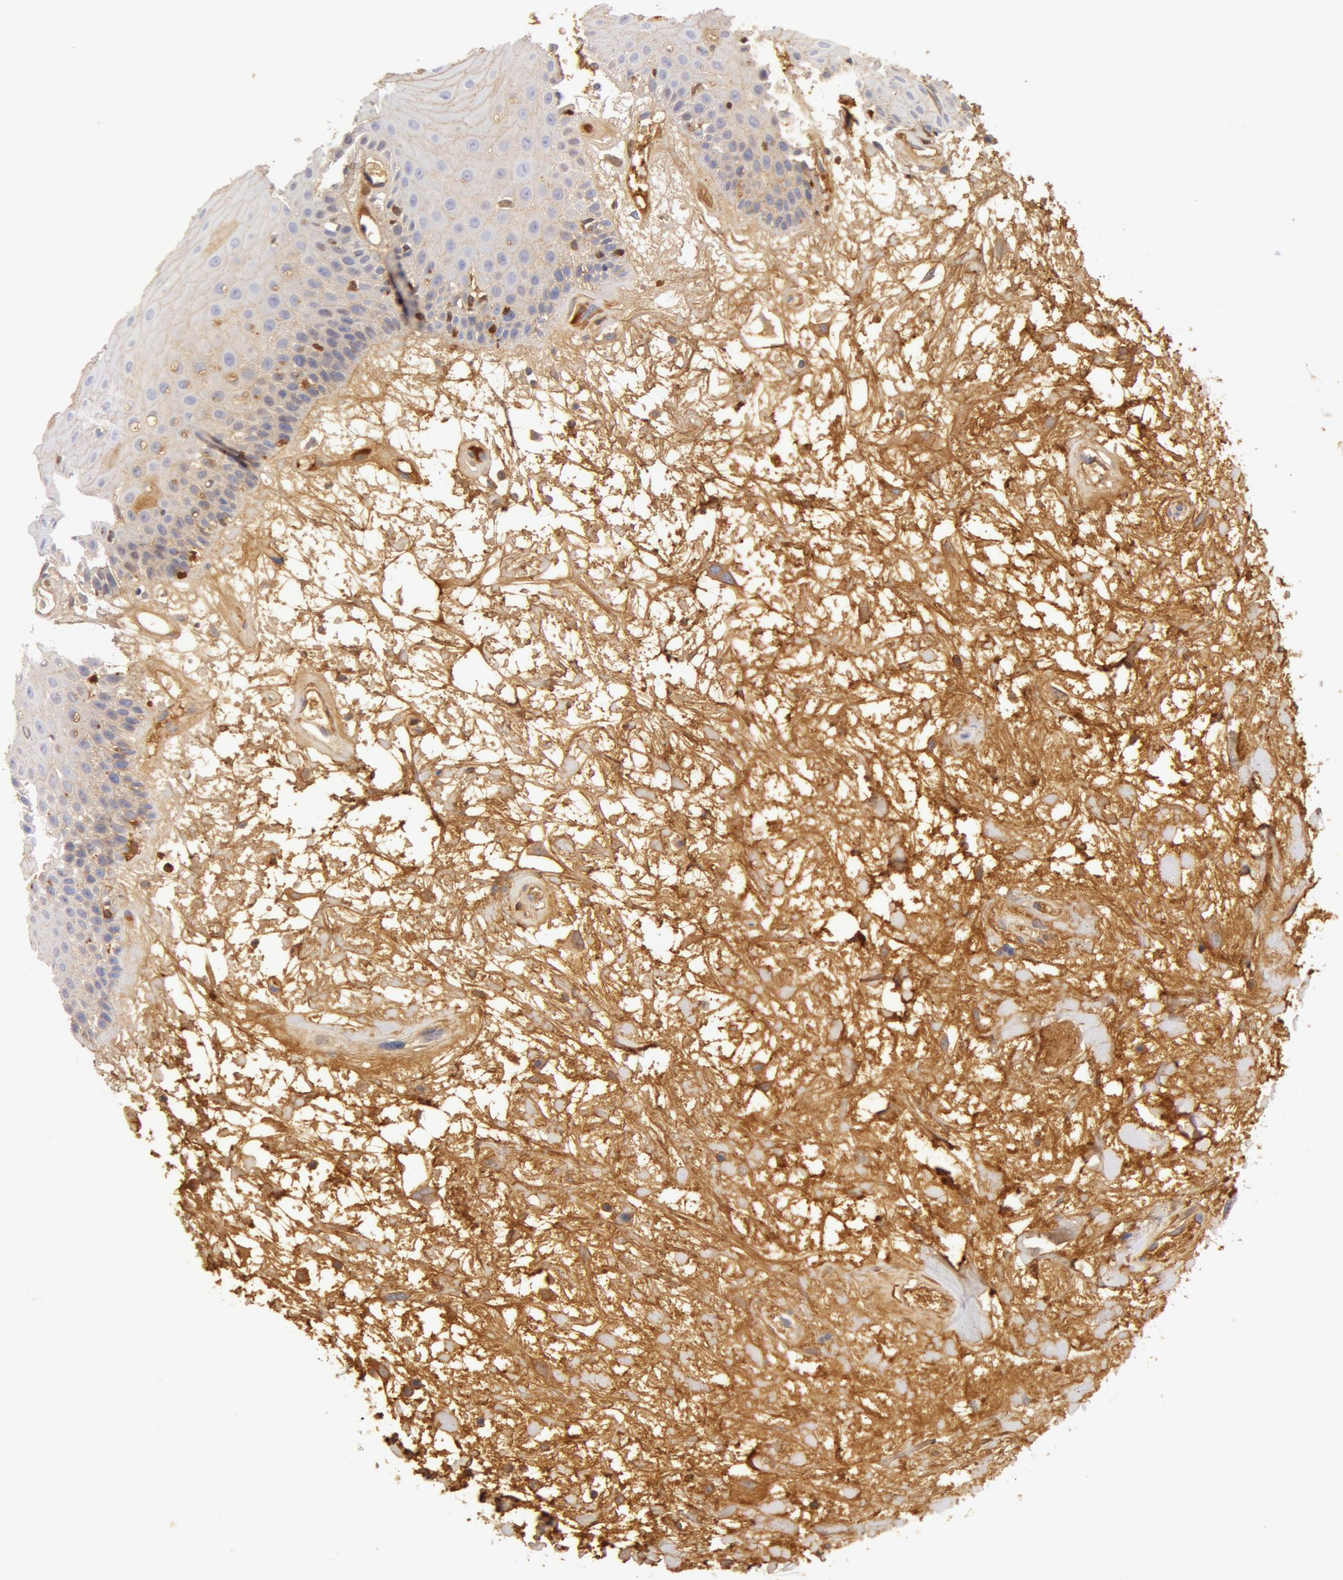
{"staining": {"intensity": "weak", "quantity": "<25%", "location": "cytoplasmic/membranous"}, "tissue": "oral mucosa", "cell_type": "Squamous epithelial cells", "image_type": "normal", "snomed": [{"axis": "morphology", "description": "Normal tissue, NOS"}, {"axis": "topography", "description": "Oral tissue"}], "caption": "Immunohistochemistry (IHC) image of benign oral mucosa: human oral mucosa stained with DAB (3,3'-diaminobenzidine) displays no significant protein staining in squamous epithelial cells.", "gene": "GC", "patient": {"sex": "female", "age": 79}}